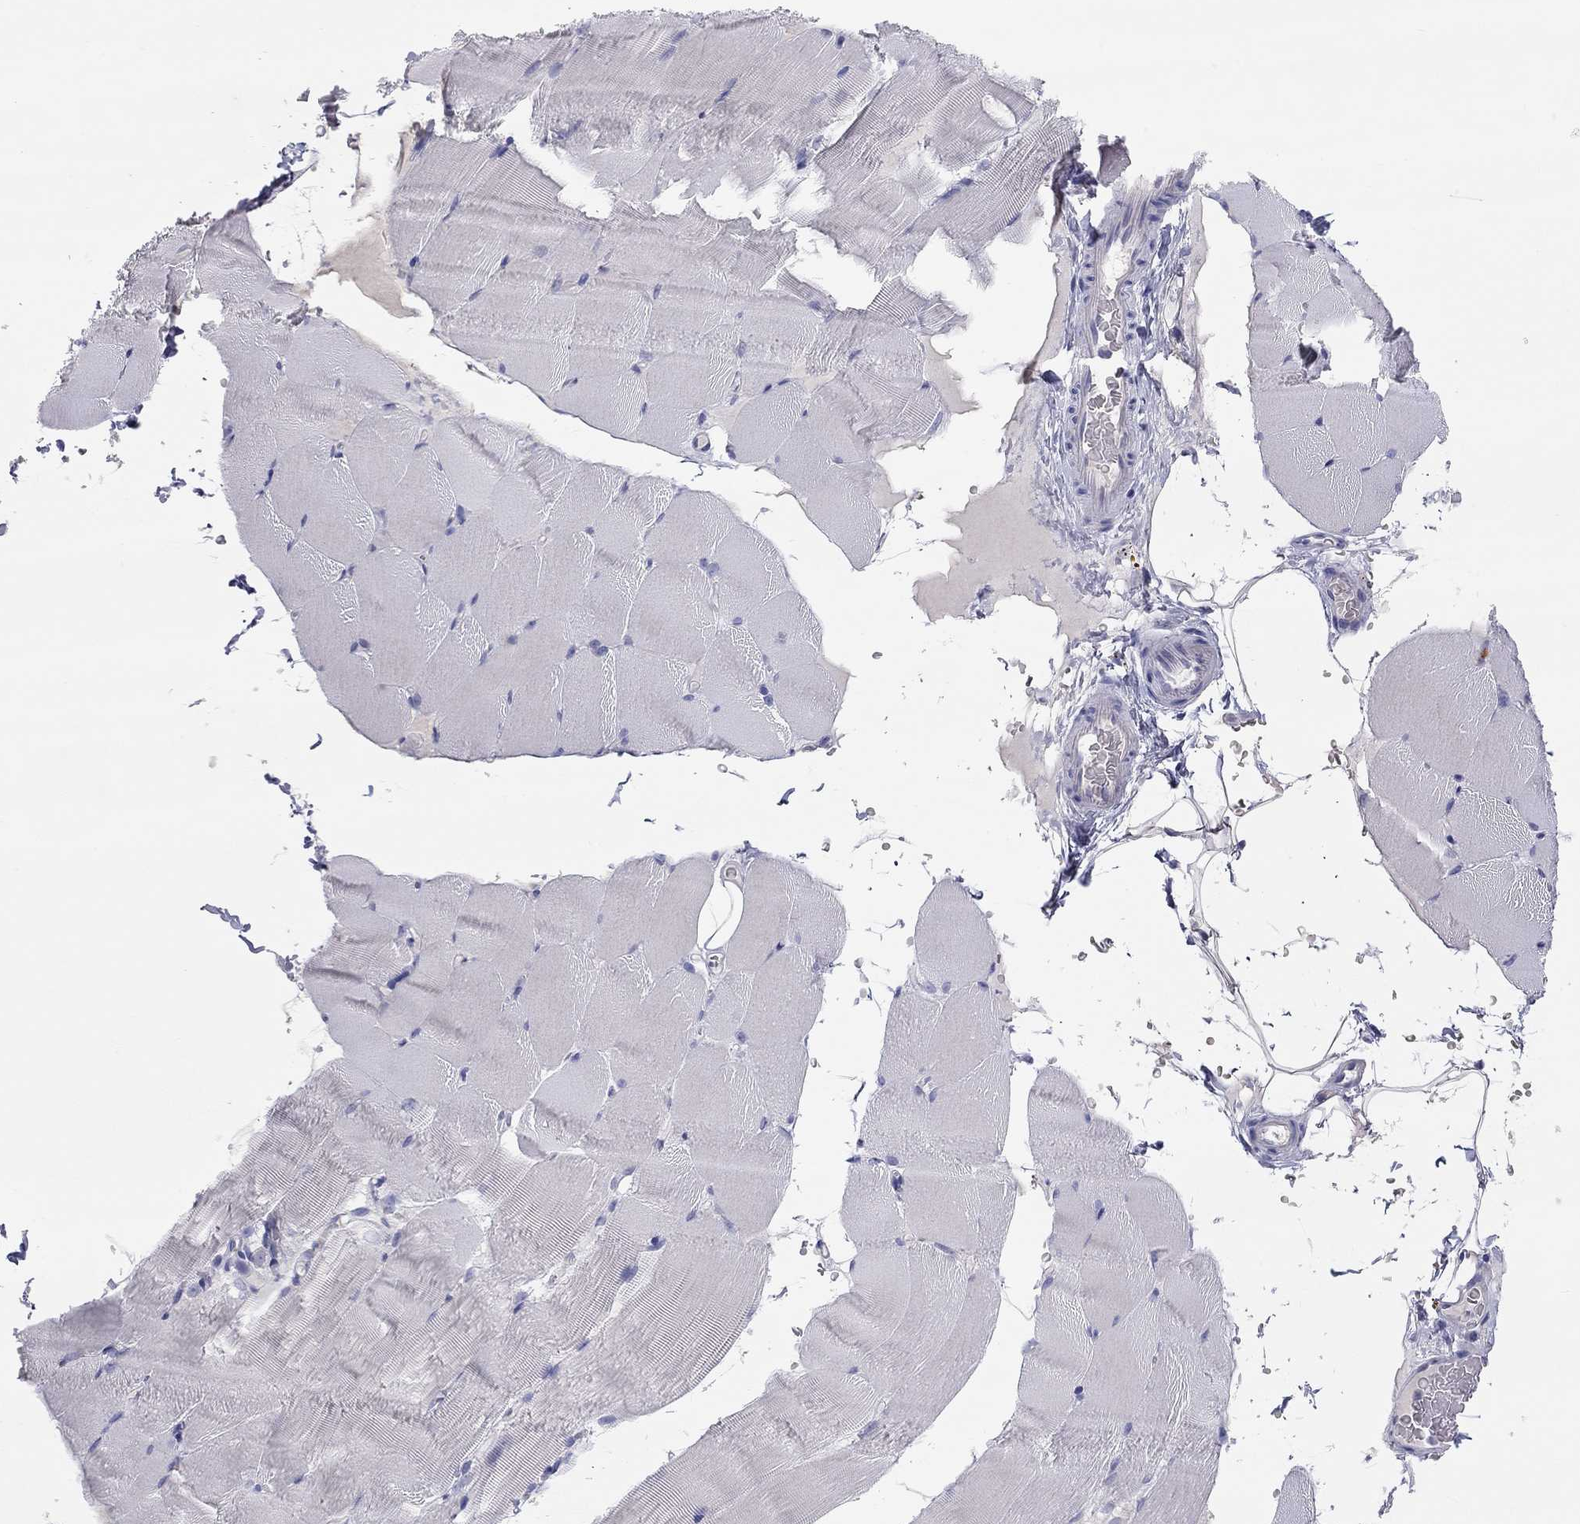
{"staining": {"intensity": "negative", "quantity": "none", "location": "none"}, "tissue": "skeletal muscle", "cell_type": "Myocytes", "image_type": "normal", "snomed": [{"axis": "morphology", "description": "Normal tissue, NOS"}, {"axis": "topography", "description": "Skeletal muscle"}], "caption": "Myocytes show no significant protein staining in unremarkable skeletal muscle. (DAB immunohistochemistry, high magnification).", "gene": "ST7L", "patient": {"sex": "female", "age": 37}}